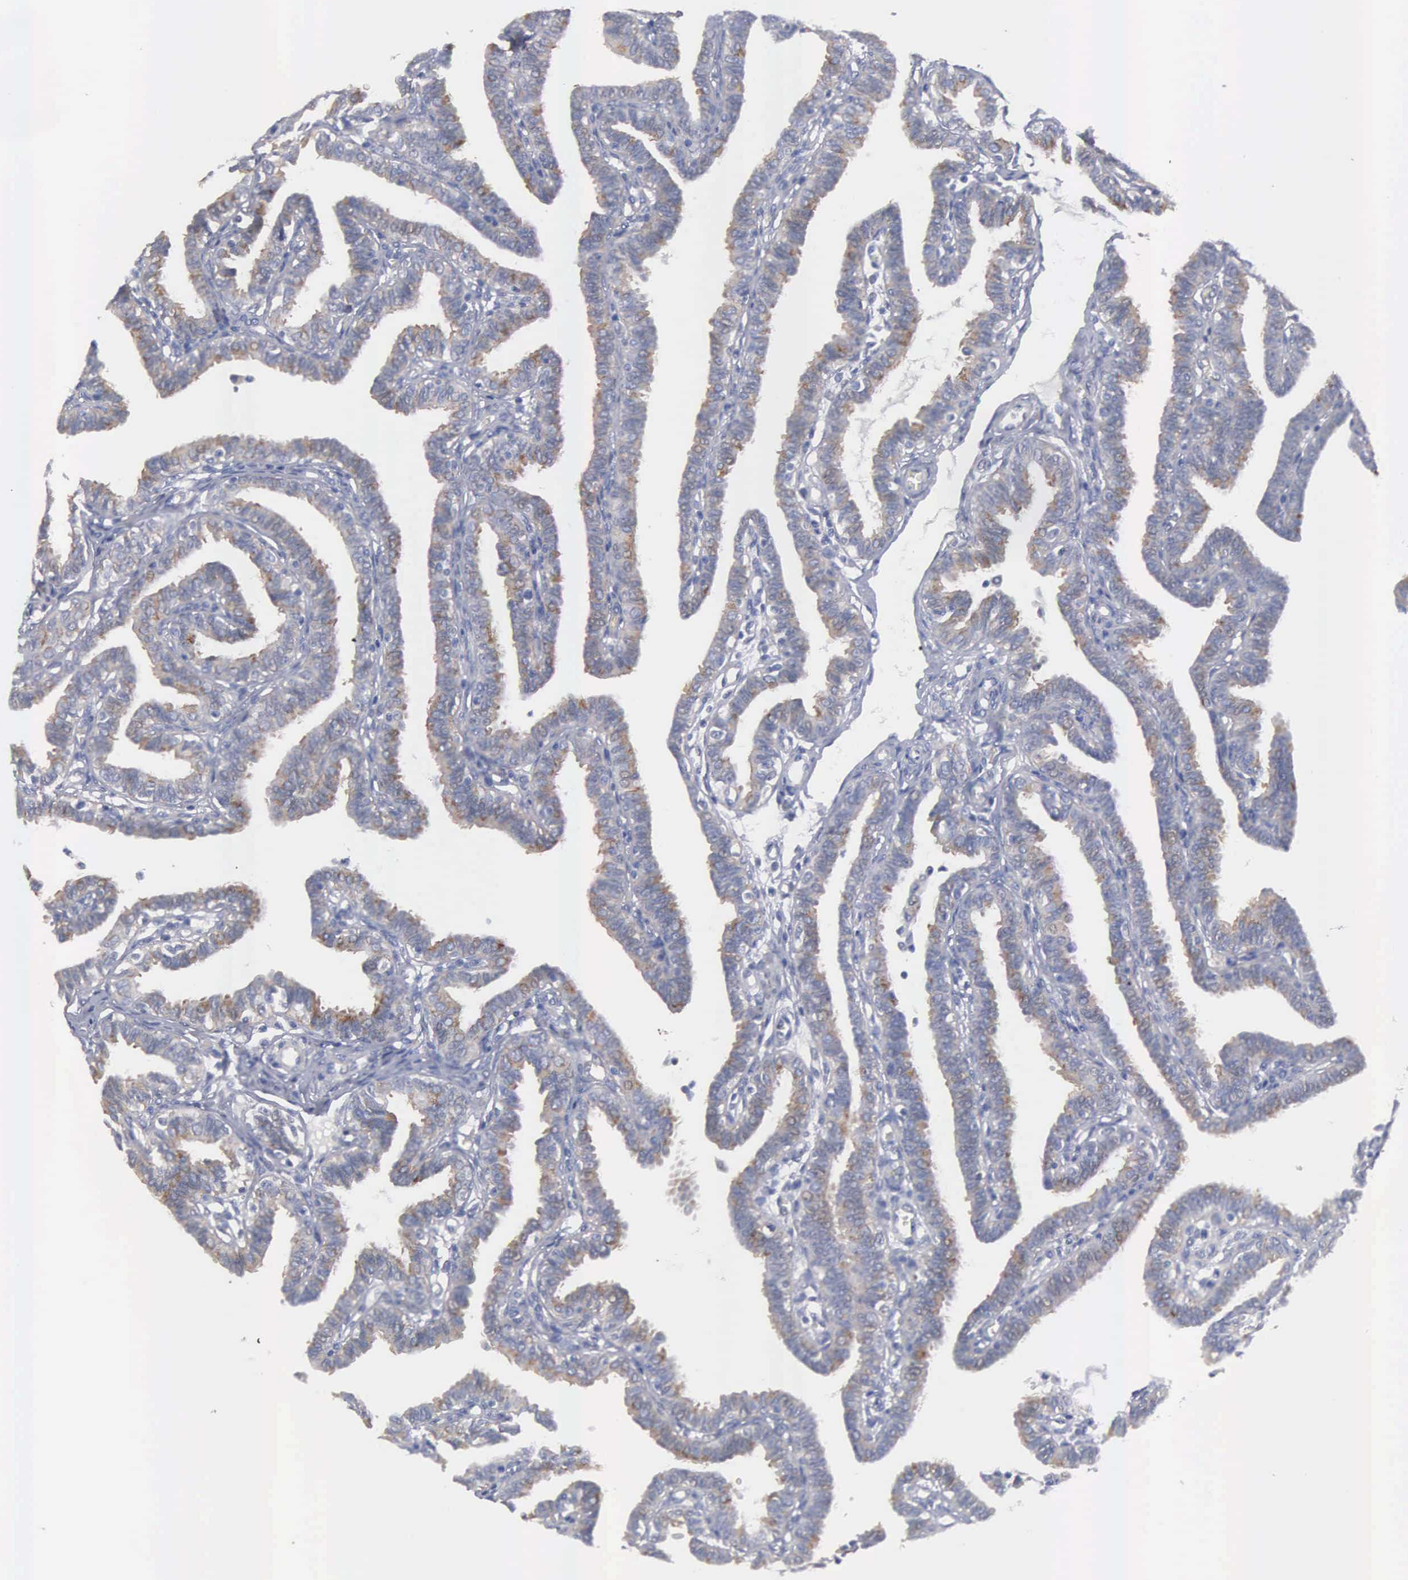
{"staining": {"intensity": "weak", "quantity": ">75%", "location": "cytoplasmic/membranous"}, "tissue": "fallopian tube", "cell_type": "Glandular cells", "image_type": "normal", "snomed": [{"axis": "morphology", "description": "Normal tissue, NOS"}, {"axis": "topography", "description": "Fallopian tube"}], "caption": "DAB (3,3'-diaminobenzidine) immunohistochemical staining of benign human fallopian tube shows weak cytoplasmic/membranous protein staining in approximately >75% of glandular cells.", "gene": "CEP170B", "patient": {"sex": "female", "age": 41}}